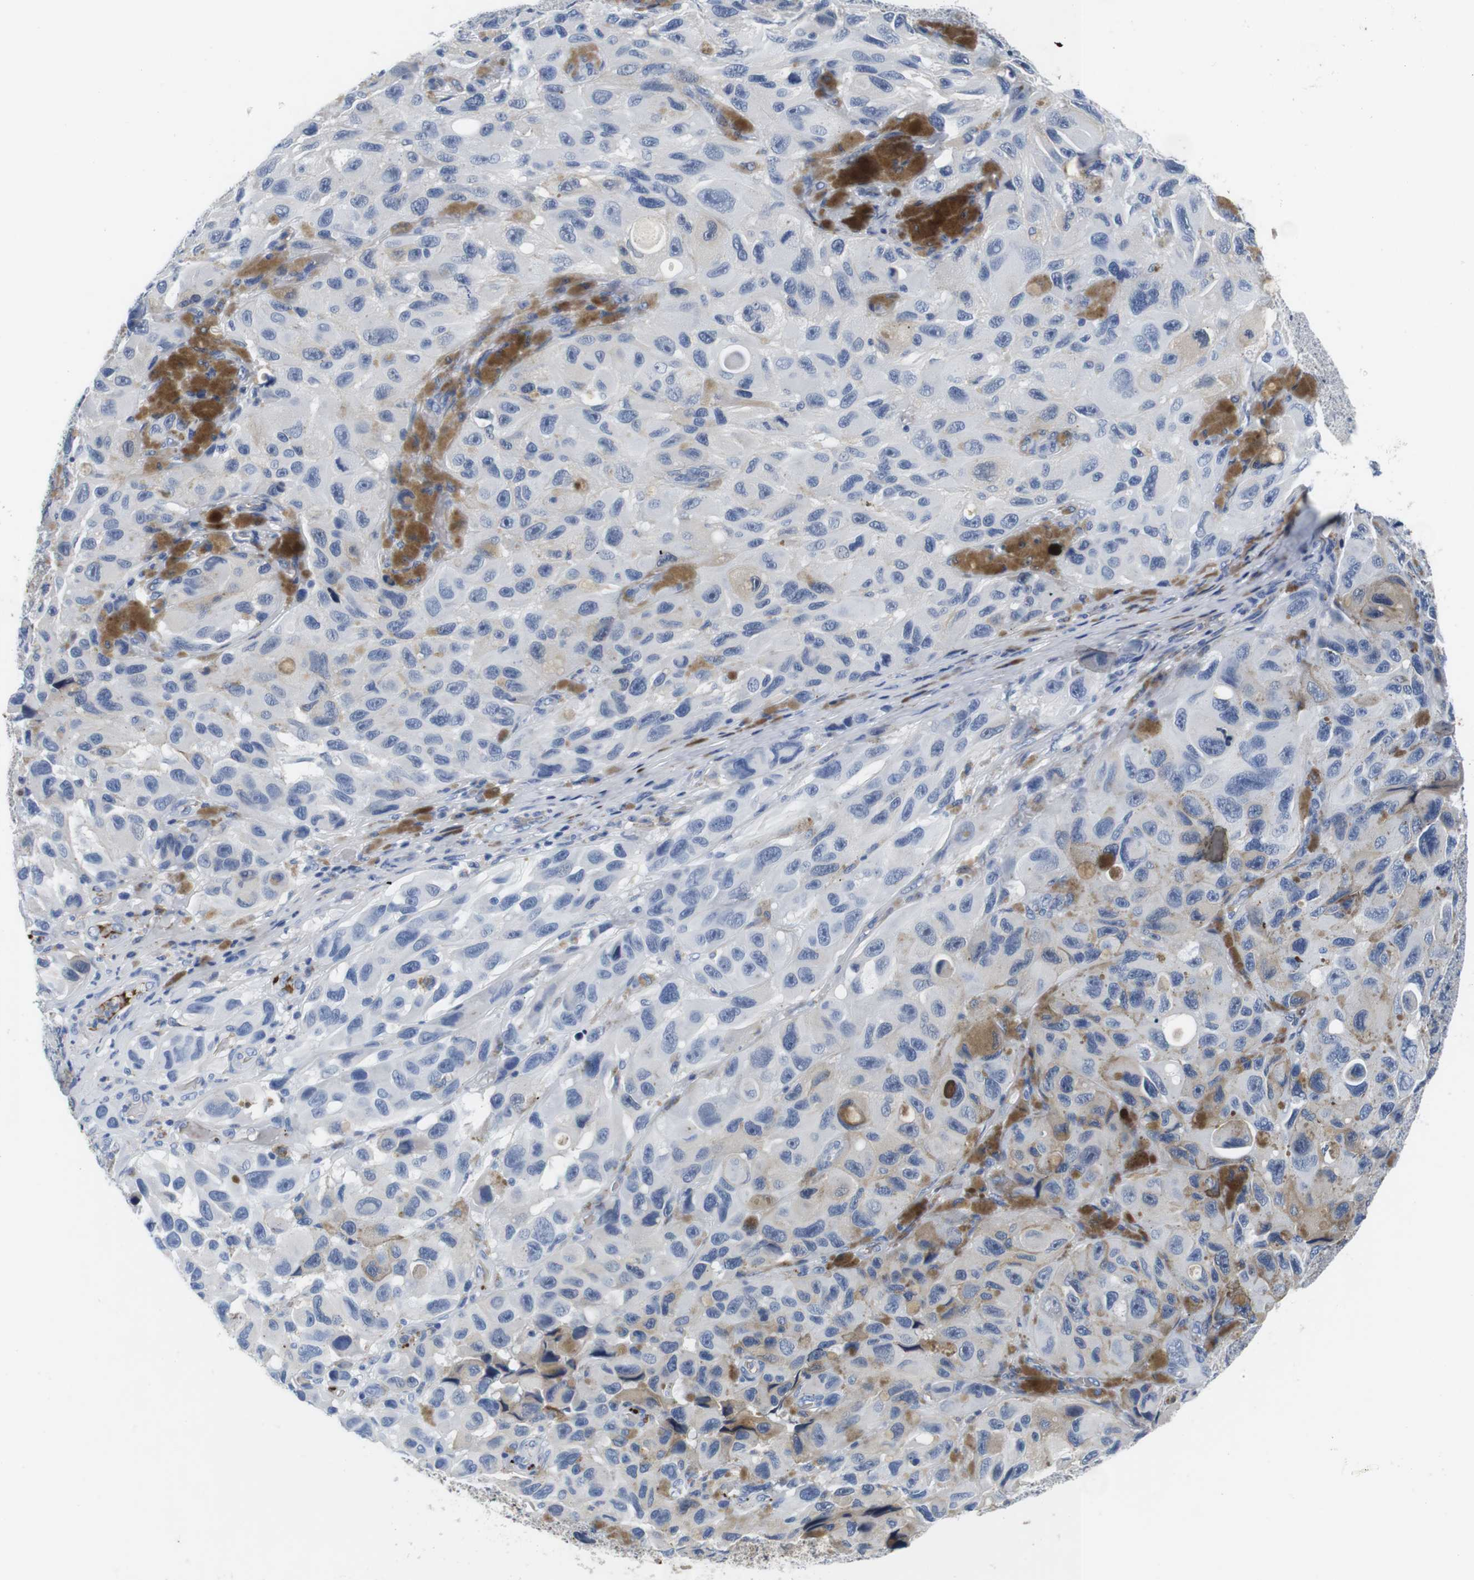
{"staining": {"intensity": "negative", "quantity": "none", "location": "none"}, "tissue": "melanoma", "cell_type": "Tumor cells", "image_type": "cancer", "snomed": [{"axis": "morphology", "description": "Malignant melanoma, NOS"}, {"axis": "topography", "description": "Skin"}], "caption": "Tumor cells show no significant protein staining in melanoma.", "gene": "IGKC", "patient": {"sex": "female", "age": 73}}